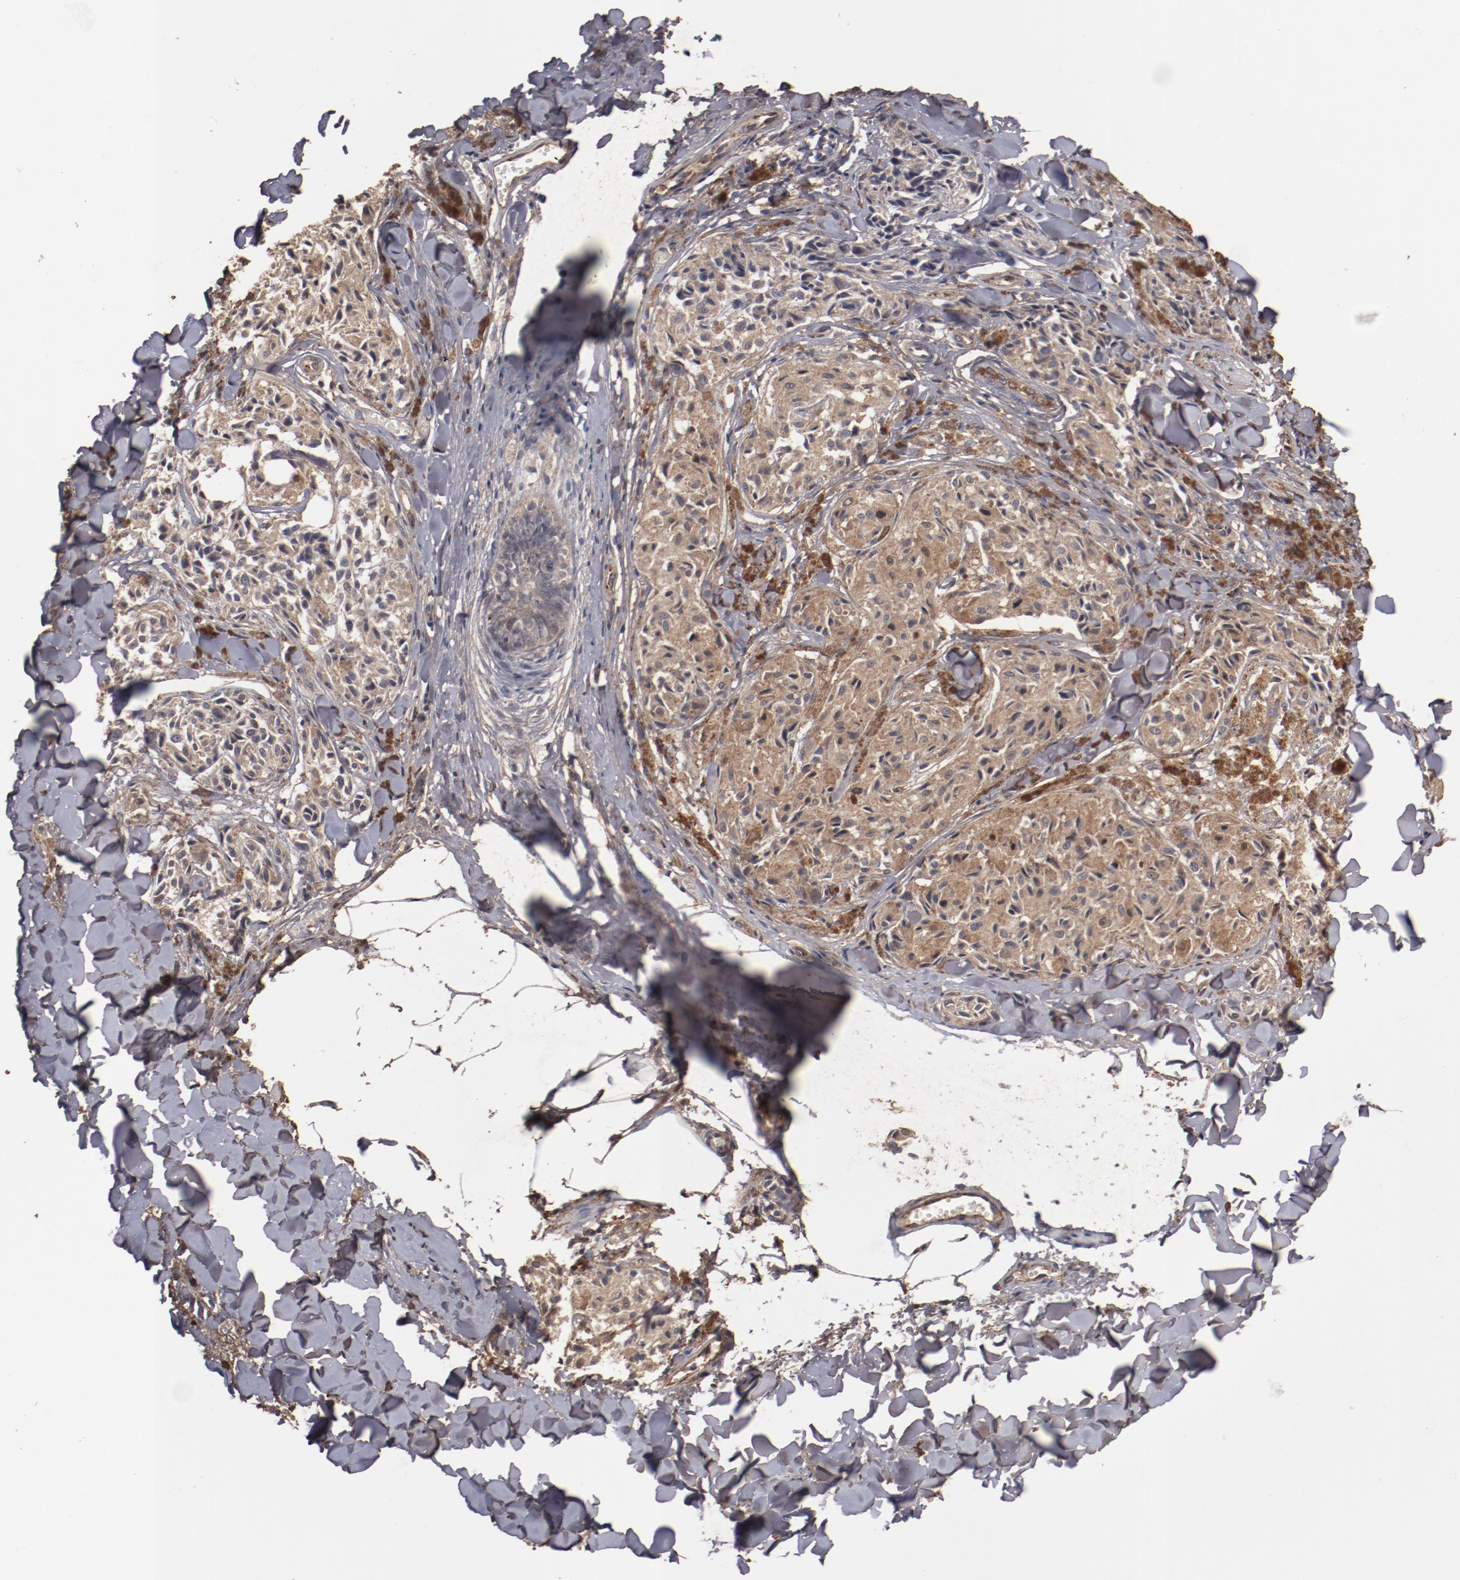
{"staining": {"intensity": "moderate", "quantity": ">75%", "location": "cytoplasmic/membranous"}, "tissue": "melanoma", "cell_type": "Tumor cells", "image_type": "cancer", "snomed": [{"axis": "morphology", "description": "Malignant melanoma, Metastatic site"}, {"axis": "topography", "description": "Skin"}], "caption": "Melanoma stained for a protein (brown) demonstrates moderate cytoplasmic/membranous positive staining in about >75% of tumor cells.", "gene": "DIPK2B", "patient": {"sex": "female", "age": 66}}